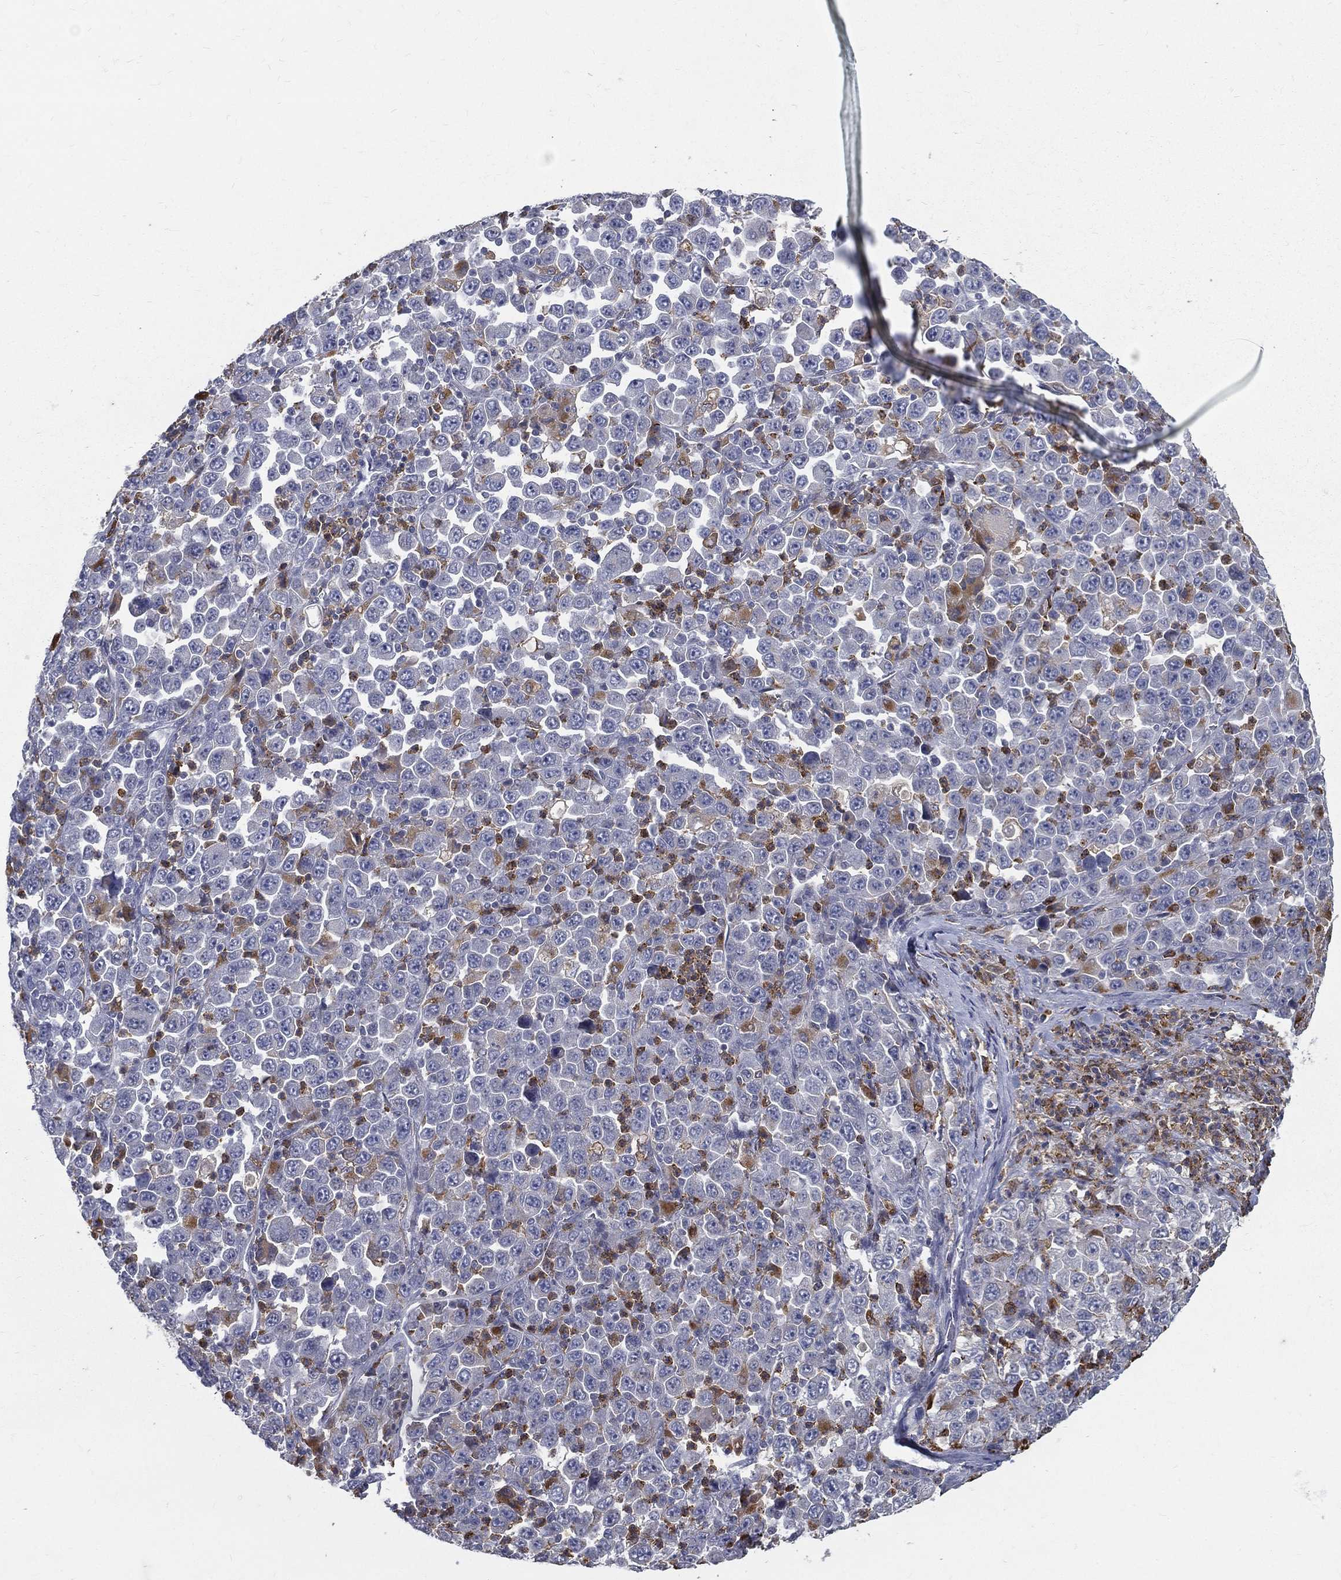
{"staining": {"intensity": "moderate", "quantity": "<25%", "location": "cytoplasmic/membranous"}, "tissue": "stomach cancer", "cell_type": "Tumor cells", "image_type": "cancer", "snomed": [{"axis": "morphology", "description": "Normal tissue, NOS"}, {"axis": "morphology", "description": "Adenocarcinoma, NOS"}, {"axis": "topography", "description": "Stomach, upper"}, {"axis": "topography", "description": "Stomach"}], "caption": "A photomicrograph showing moderate cytoplasmic/membranous positivity in about <25% of tumor cells in stomach cancer, as visualized by brown immunohistochemical staining.", "gene": "EVI2B", "patient": {"sex": "male", "age": 59}}